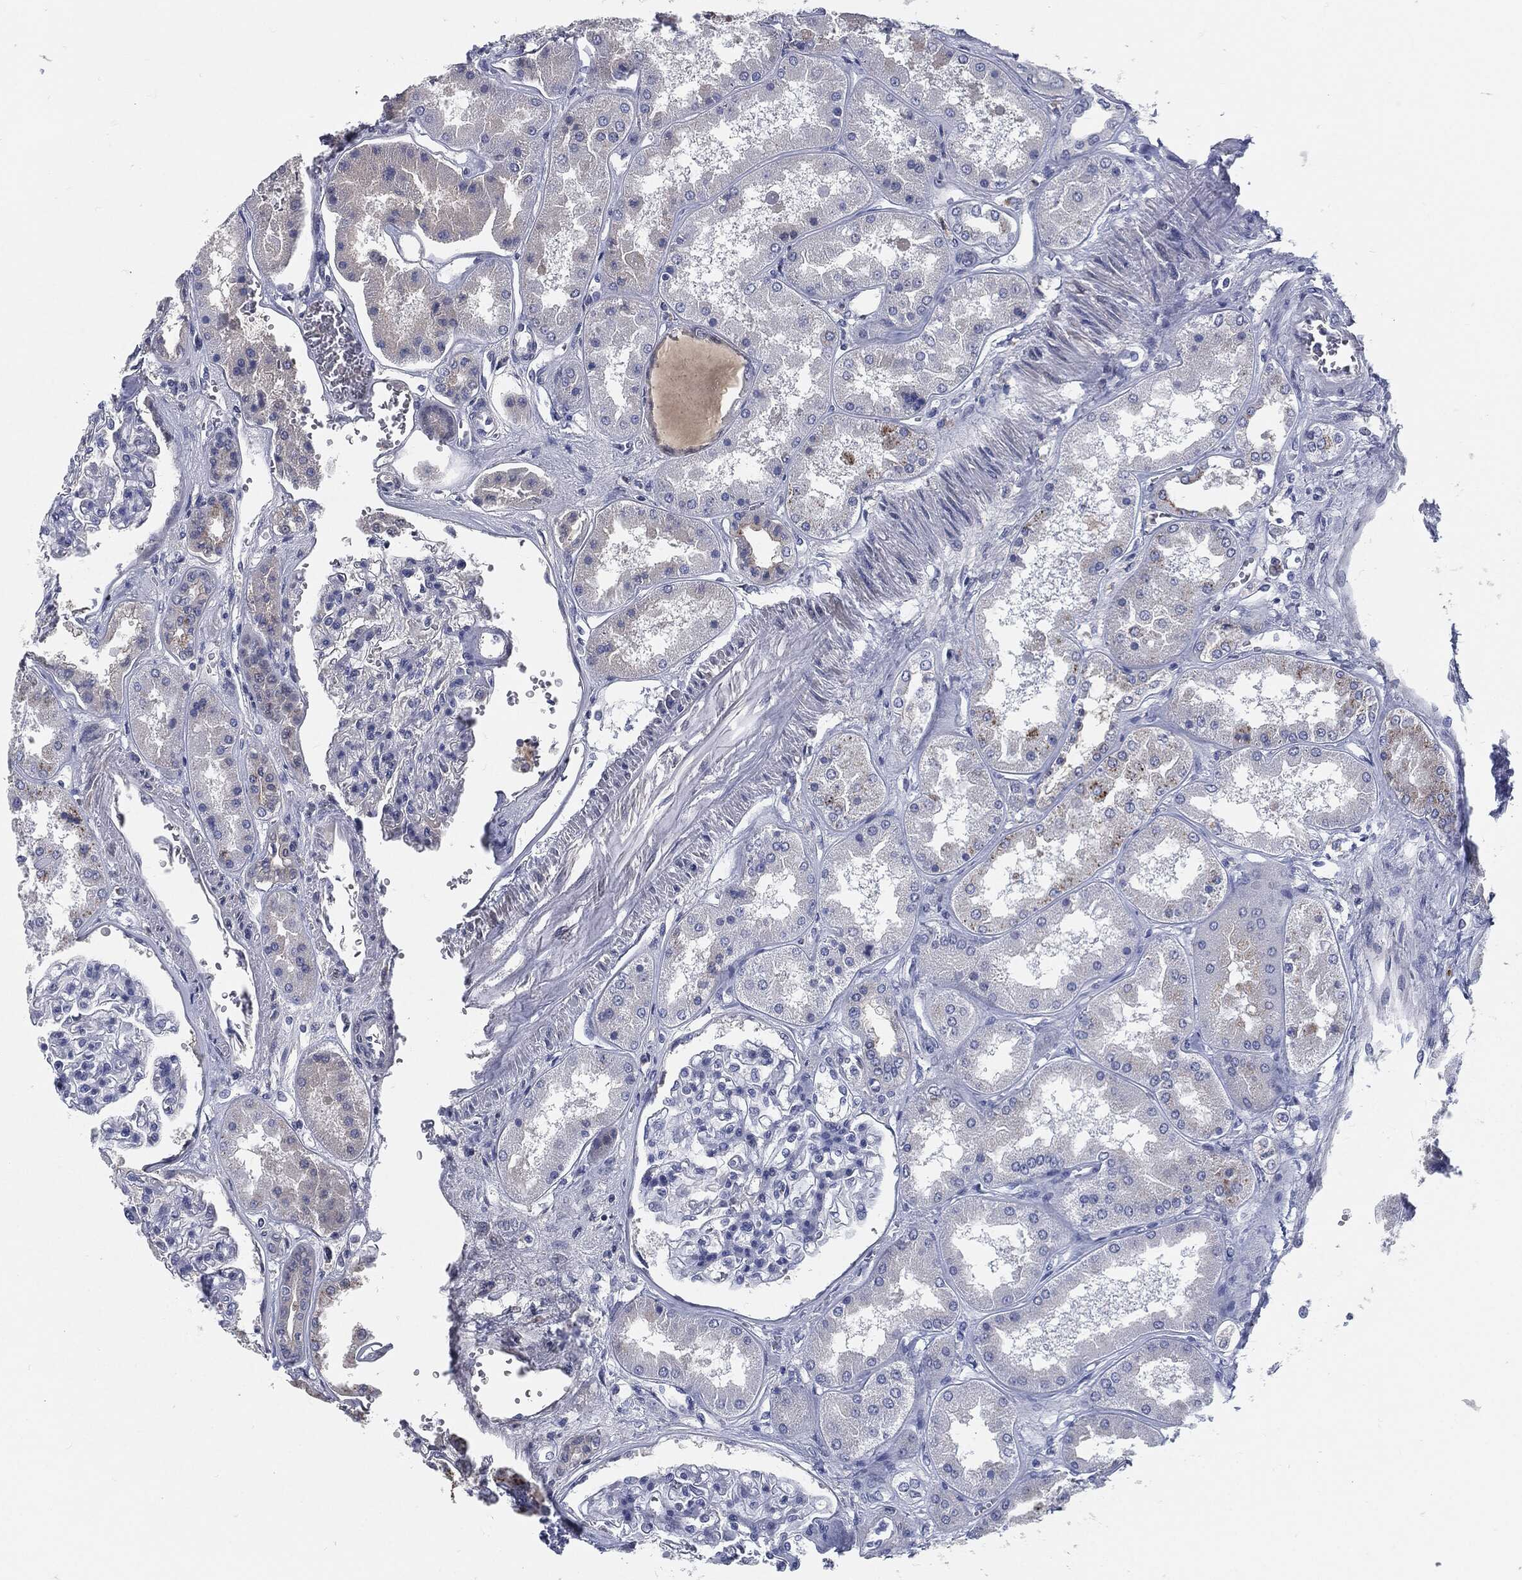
{"staining": {"intensity": "negative", "quantity": "none", "location": "none"}, "tissue": "kidney", "cell_type": "Cells in glomeruli", "image_type": "normal", "snomed": [{"axis": "morphology", "description": "Normal tissue, NOS"}, {"axis": "topography", "description": "Kidney"}], "caption": "High power microscopy micrograph of an immunohistochemistry histopathology image of unremarkable kidney, revealing no significant expression in cells in glomeruli. (Stains: DAB (3,3'-diaminobenzidine) immunohistochemistry with hematoxylin counter stain, Microscopy: brightfield microscopy at high magnification).", "gene": "MST1", "patient": {"sex": "female", "age": 56}}